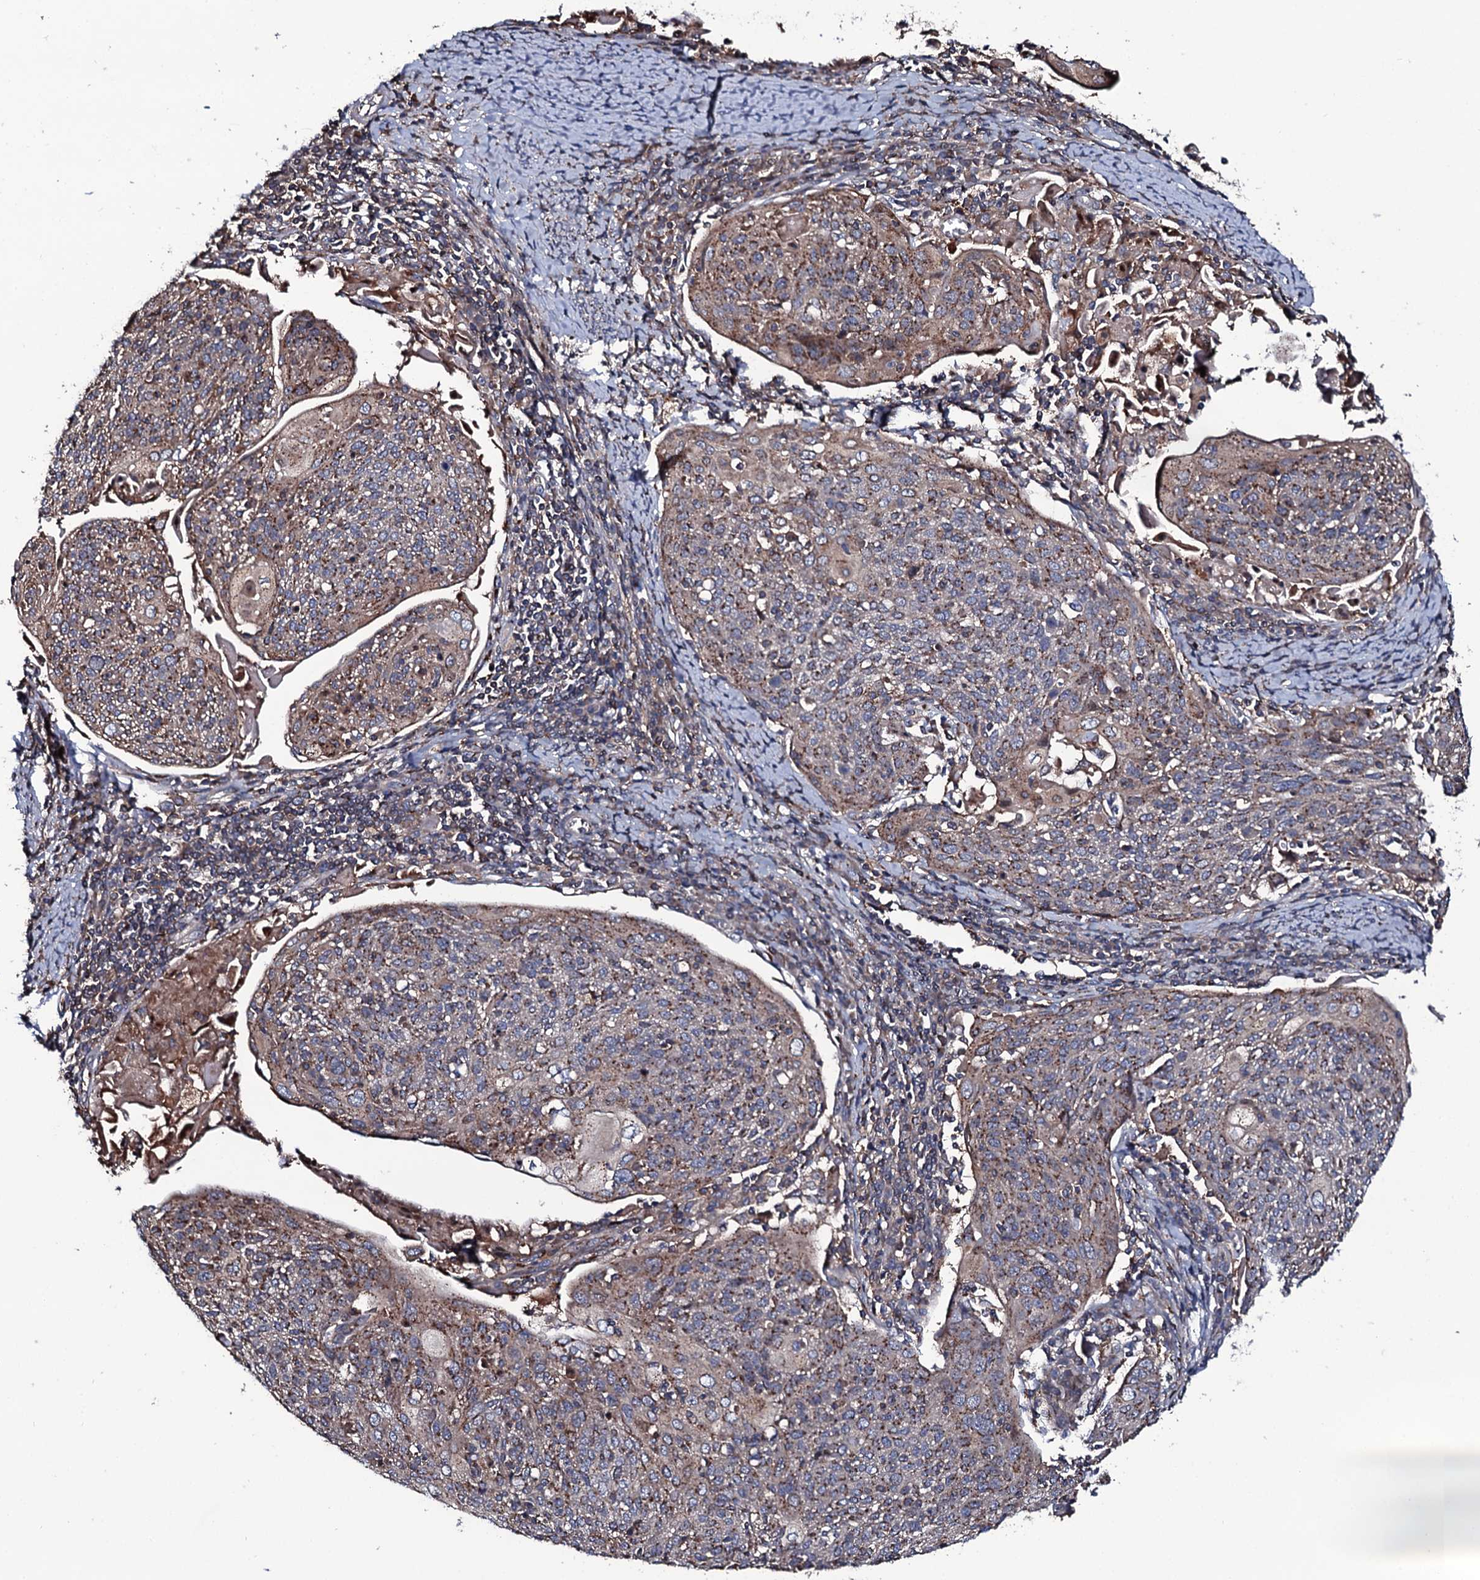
{"staining": {"intensity": "moderate", "quantity": ">75%", "location": "cytoplasmic/membranous"}, "tissue": "cervical cancer", "cell_type": "Tumor cells", "image_type": "cancer", "snomed": [{"axis": "morphology", "description": "Squamous cell carcinoma, NOS"}, {"axis": "topography", "description": "Cervix"}], "caption": "A micrograph showing moderate cytoplasmic/membranous positivity in approximately >75% of tumor cells in cervical squamous cell carcinoma, as visualized by brown immunohistochemical staining.", "gene": "PLET1", "patient": {"sex": "female", "age": 67}}